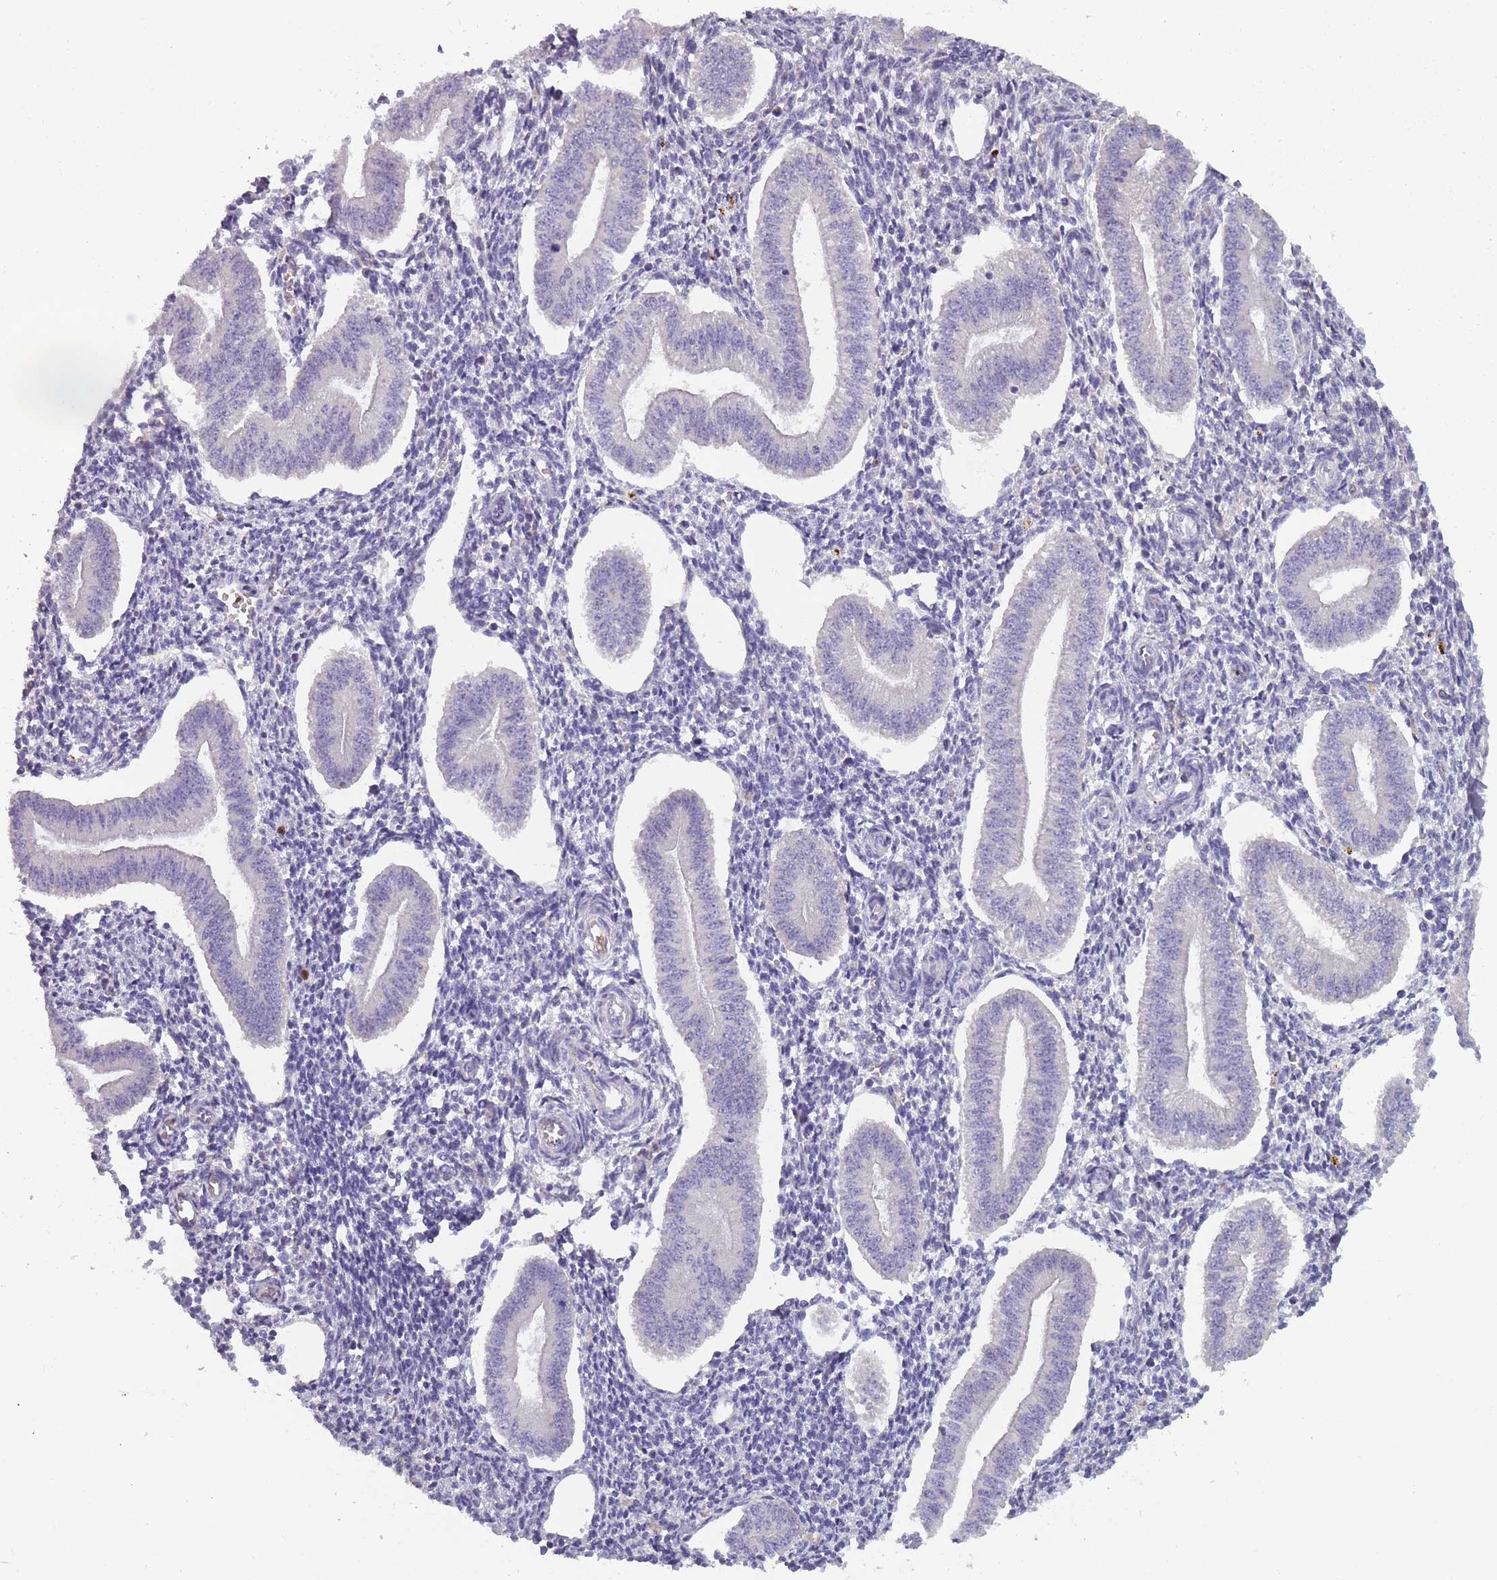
{"staining": {"intensity": "negative", "quantity": "none", "location": "none"}, "tissue": "endometrium", "cell_type": "Cells in endometrial stroma", "image_type": "normal", "snomed": [{"axis": "morphology", "description": "Normal tissue, NOS"}, {"axis": "topography", "description": "Endometrium"}], "caption": "Image shows no significant protein expression in cells in endometrial stroma of benign endometrium.", "gene": "CR1L", "patient": {"sex": "female", "age": 34}}